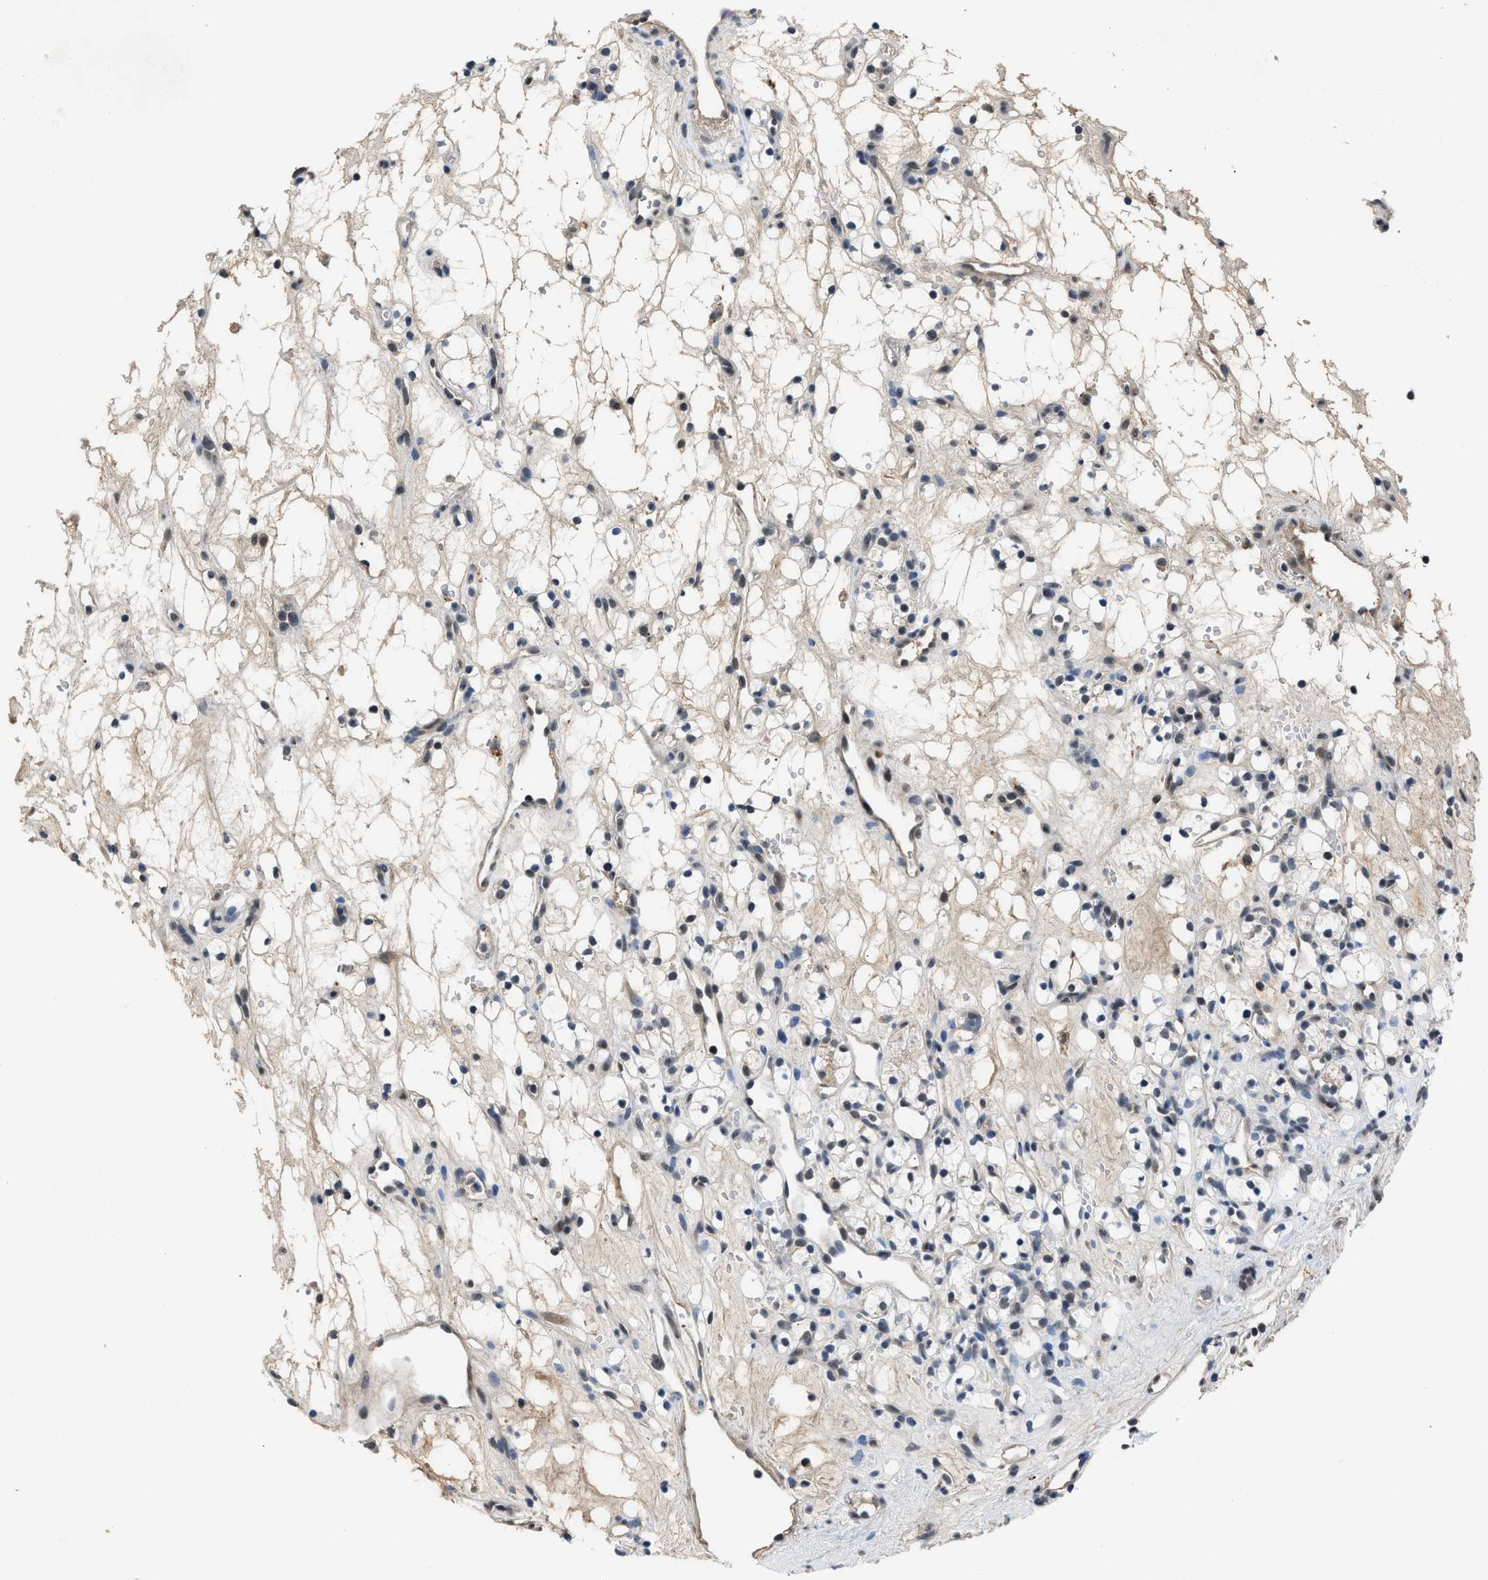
{"staining": {"intensity": "moderate", "quantity": "<25%", "location": "nuclear"}, "tissue": "renal cancer", "cell_type": "Tumor cells", "image_type": "cancer", "snomed": [{"axis": "morphology", "description": "Adenocarcinoma, NOS"}, {"axis": "topography", "description": "Kidney"}], "caption": "Protein staining demonstrates moderate nuclear expression in about <25% of tumor cells in renal adenocarcinoma.", "gene": "TERF2IP", "patient": {"sex": "female", "age": 60}}